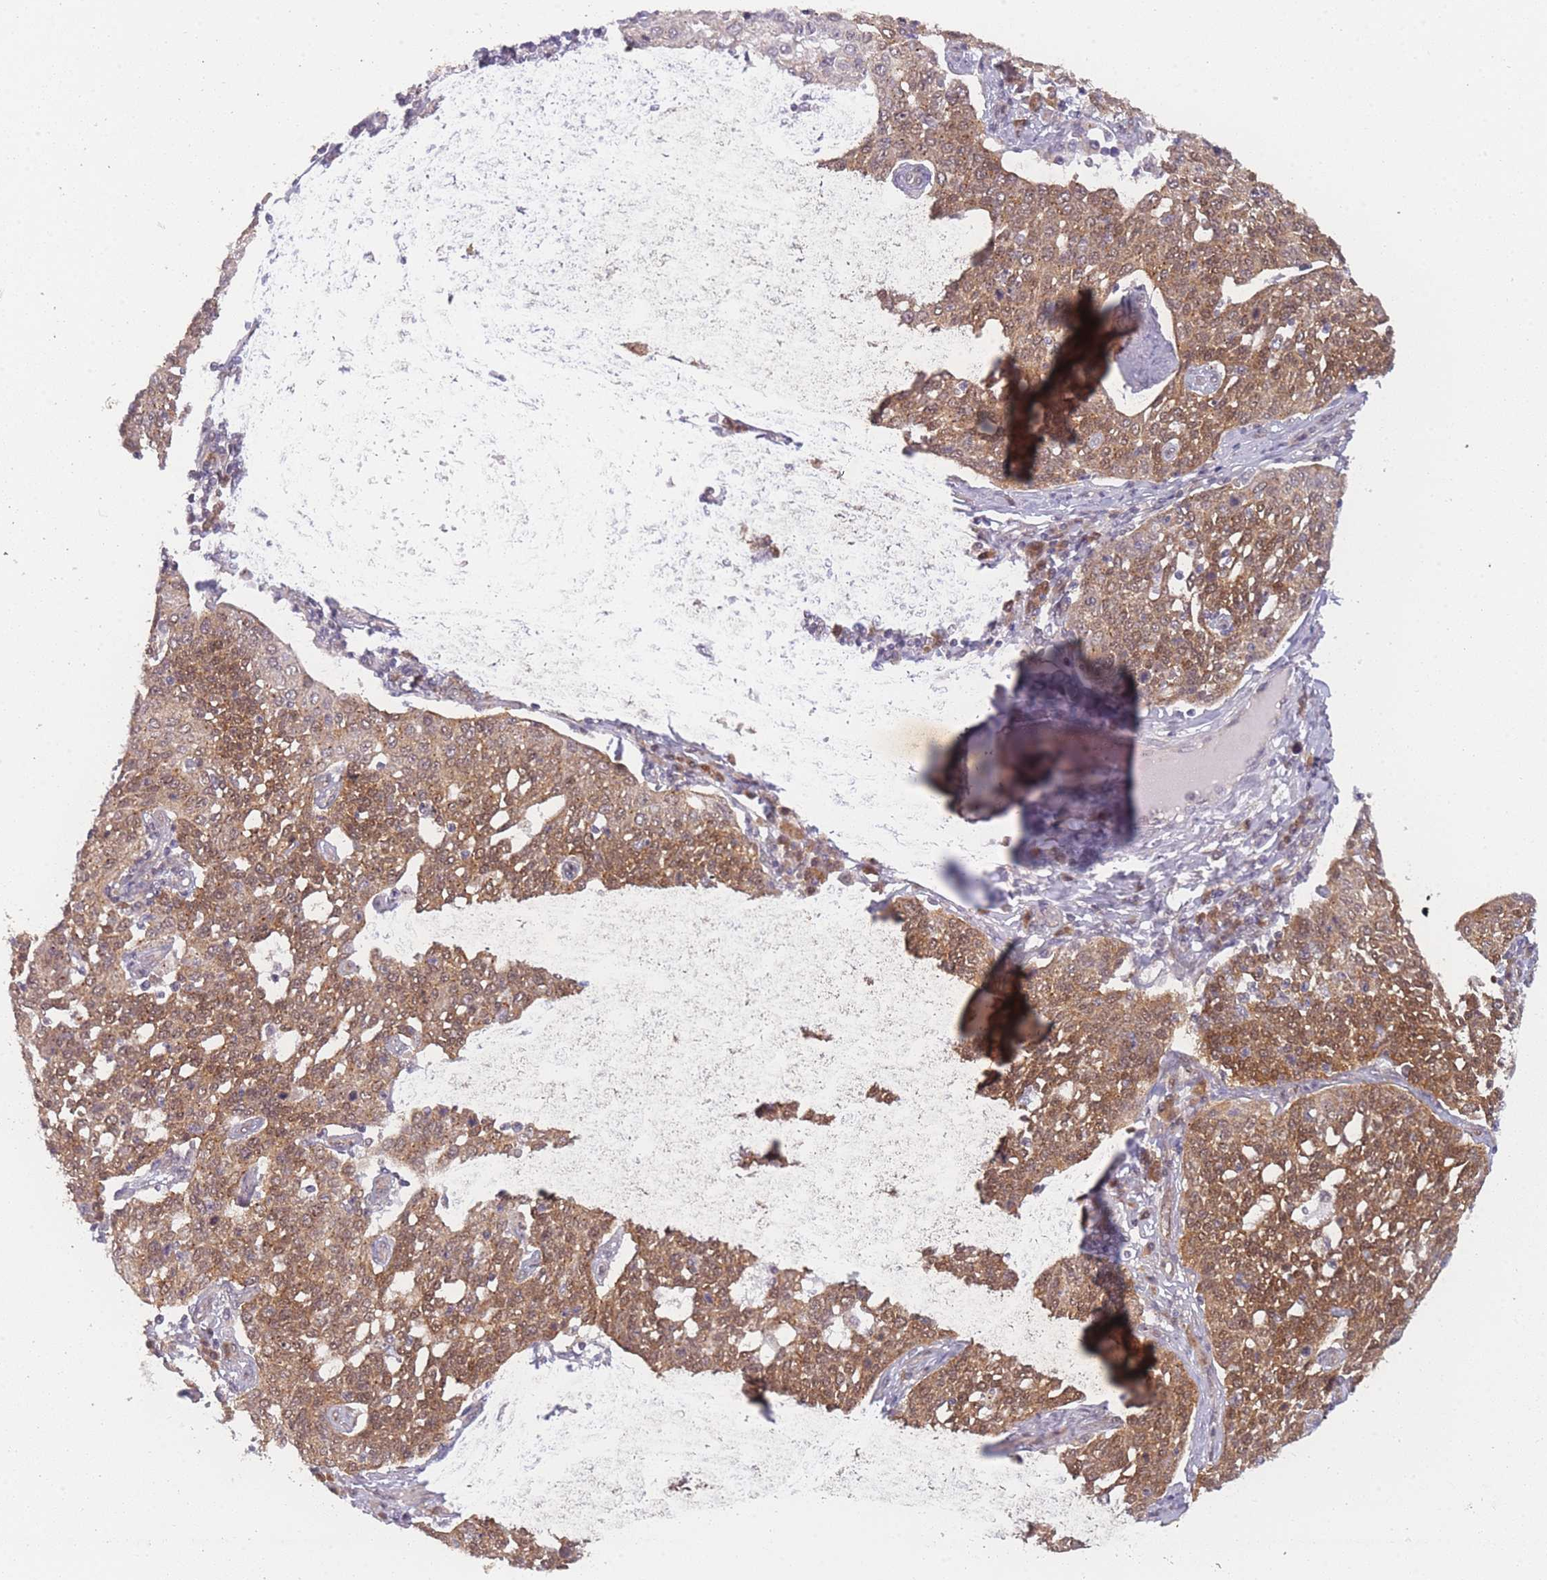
{"staining": {"intensity": "moderate", "quantity": ">75%", "location": "cytoplasmic/membranous,nuclear"}, "tissue": "cervical cancer", "cell_type": "Tumor cells", "image_type": "cancer", "snomed": [{"axis": "morphology", "description": "Squamous cell carcinoma, NOS"}, {"axis": "topography", "description": "Cervix"}], "caption": "Human squamous cell carcinoma (cervical) stained with a protein marker reveals moderate staining in tumor cells.", "gene": "MRI1", "patient": {"sex": "female", "age": 34}}